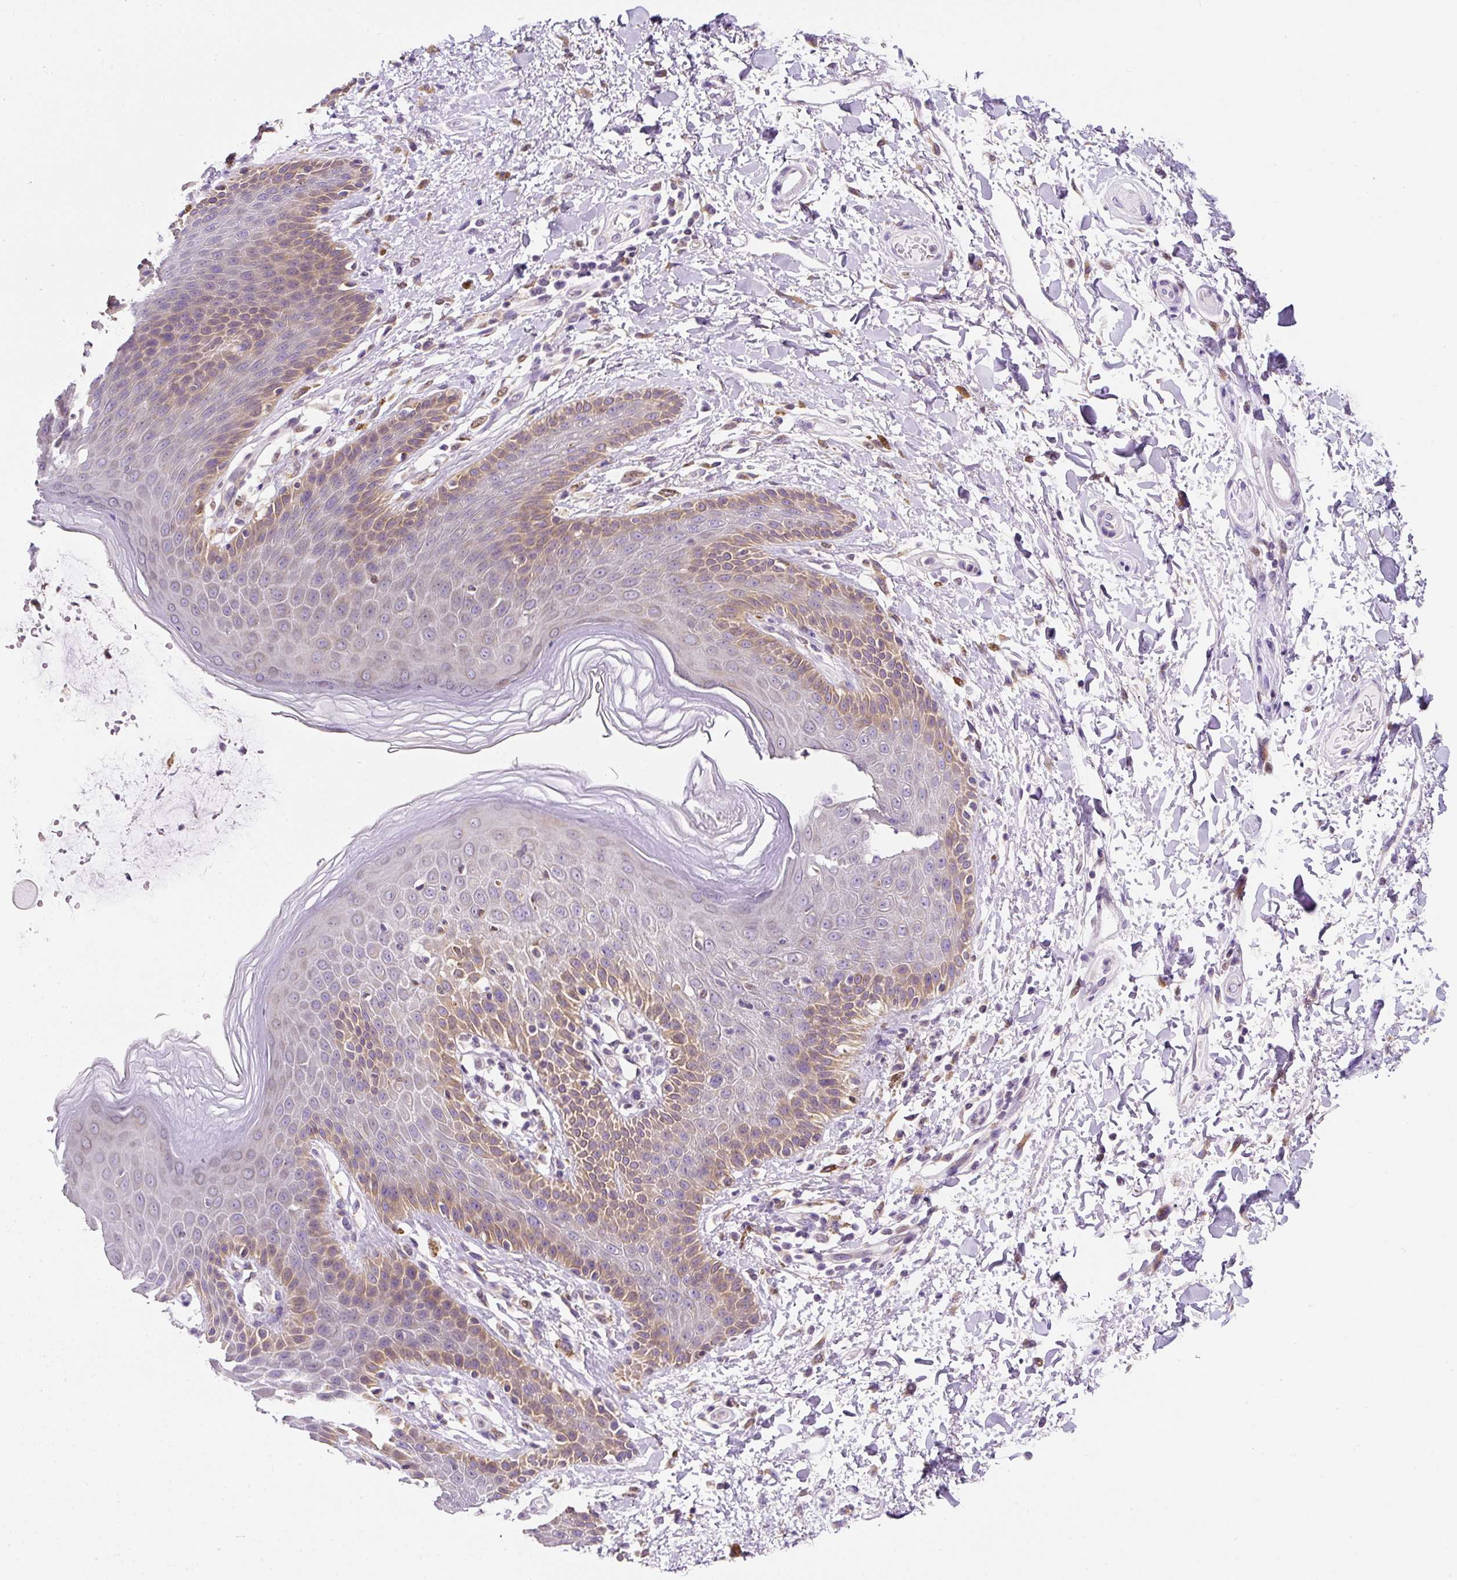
{"staining": {"intensity": "moderate", "quantity": "<25%", "location": "cytoplasmic/membranous"}, "tissue": "skin", "cell_type": "Epidermal cells", "image_type": "normal", "snomed": [{"axis": "morphology", "description": "Normal tissue, NOS"}, {"axis": "topography", "description": "Peripheral nerve tissue"}], "caption": "Immunohistochemistry image of benign skin: human skin stained using immunohistochemistry (IHC) exhibits low levels of moderate protein expression localized specifically in the cytoplasmic/membranous of epidermal cells, appearing as a cytoplasmic/membranous brown color.", "gene": "DDOST", "patient": {"sex": "male", "age": 51}}